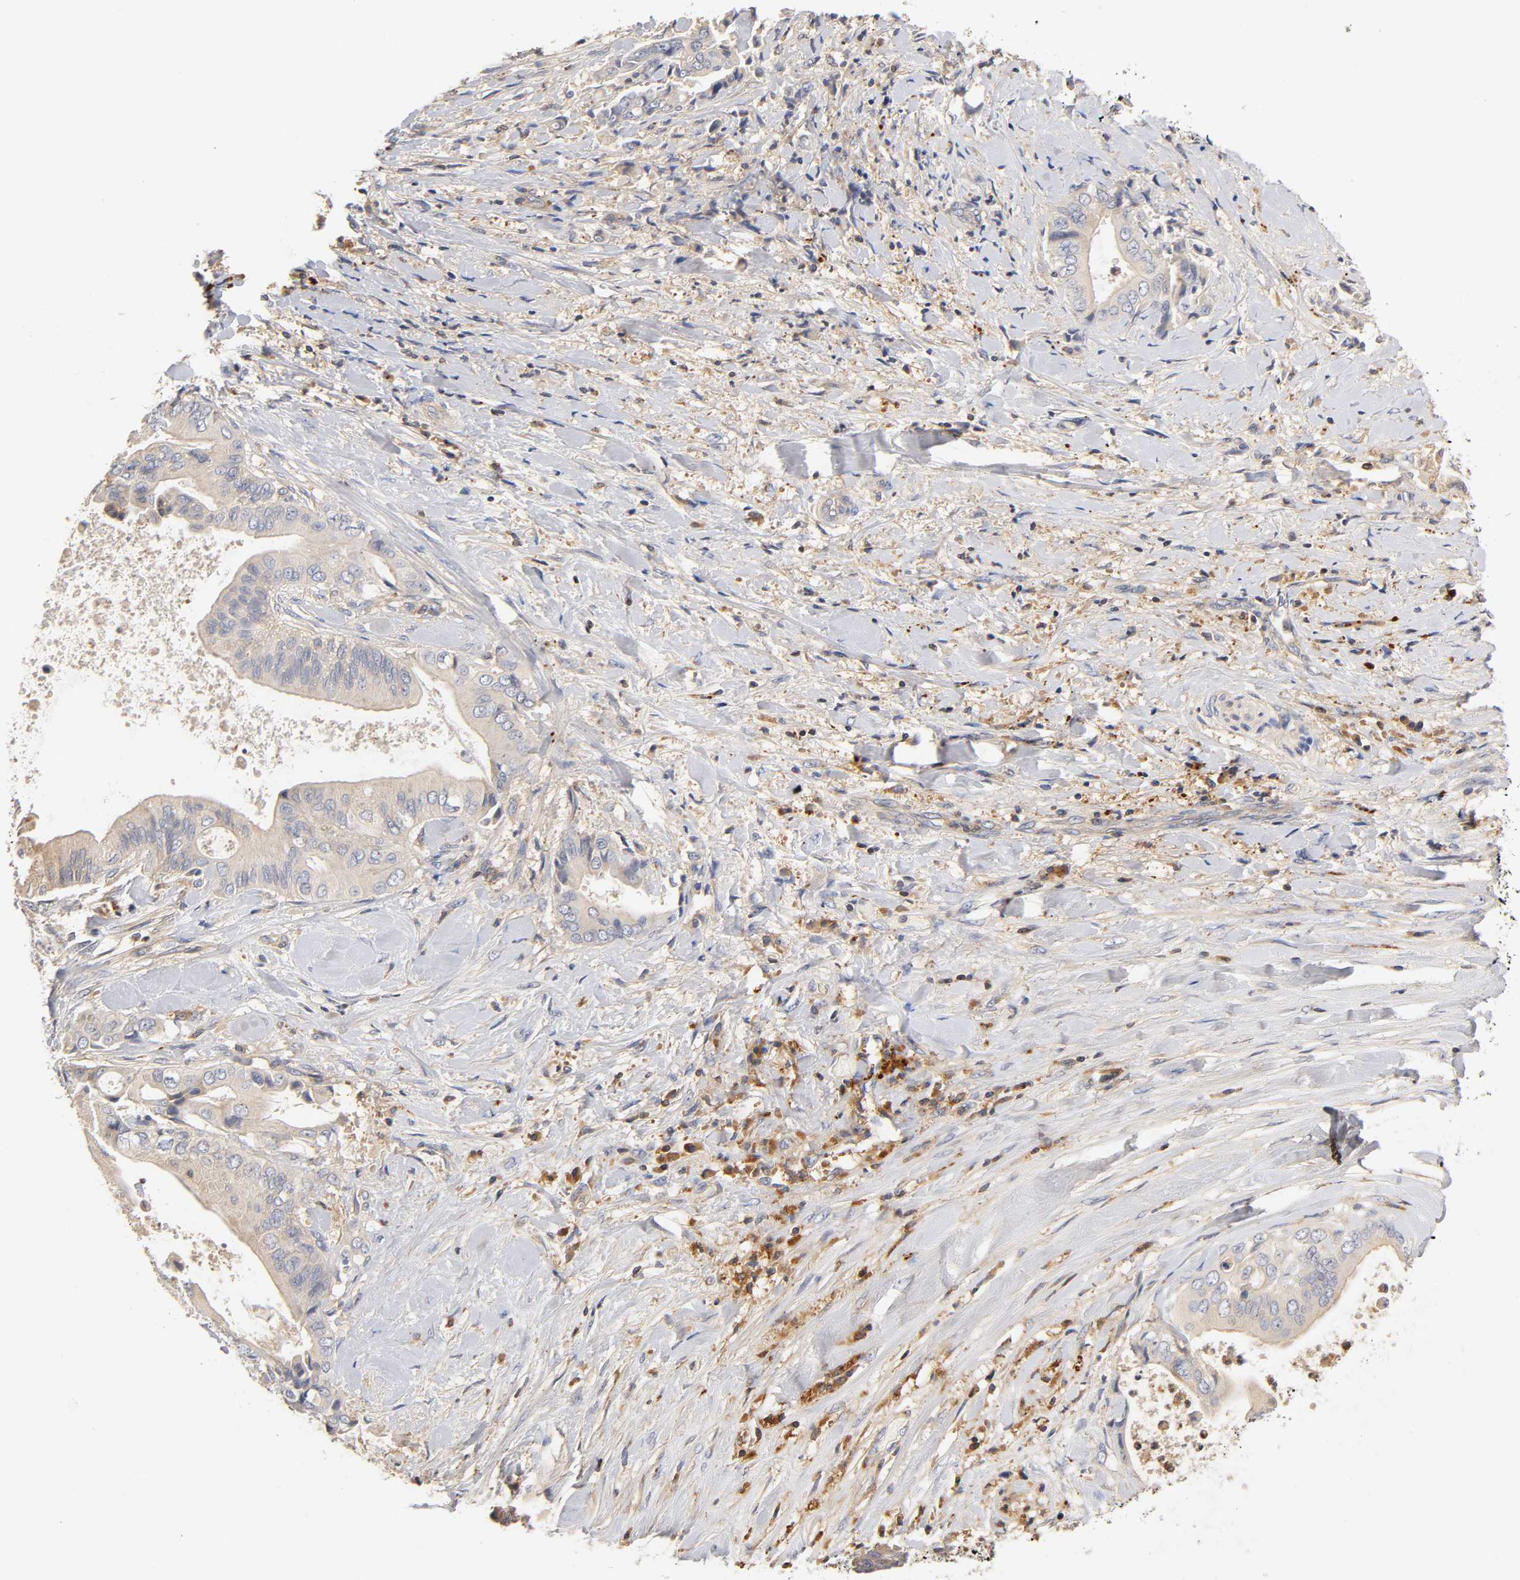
{"staining": {"intensity": "weak", "quantity": ">75%", "location": "cytoplasmic/membranous"}, "tissue": "liver cancer", "cell_type": "Tumor cells", "image_type": "cancer", "snomed": [{"axis": "morphology", "description": "Cholangiocarcinoma"}, {"axis": "topography", "description": "Liver"}], "caption": "DAB immunohistochemical staining of cholangiocarcinoma (liver) reveals weak cytoplasmic/membranous protein expression in approximately >75% of tumor cells.", "gene": "RHOA", "patient": {"sex": "male", "age": 58}}